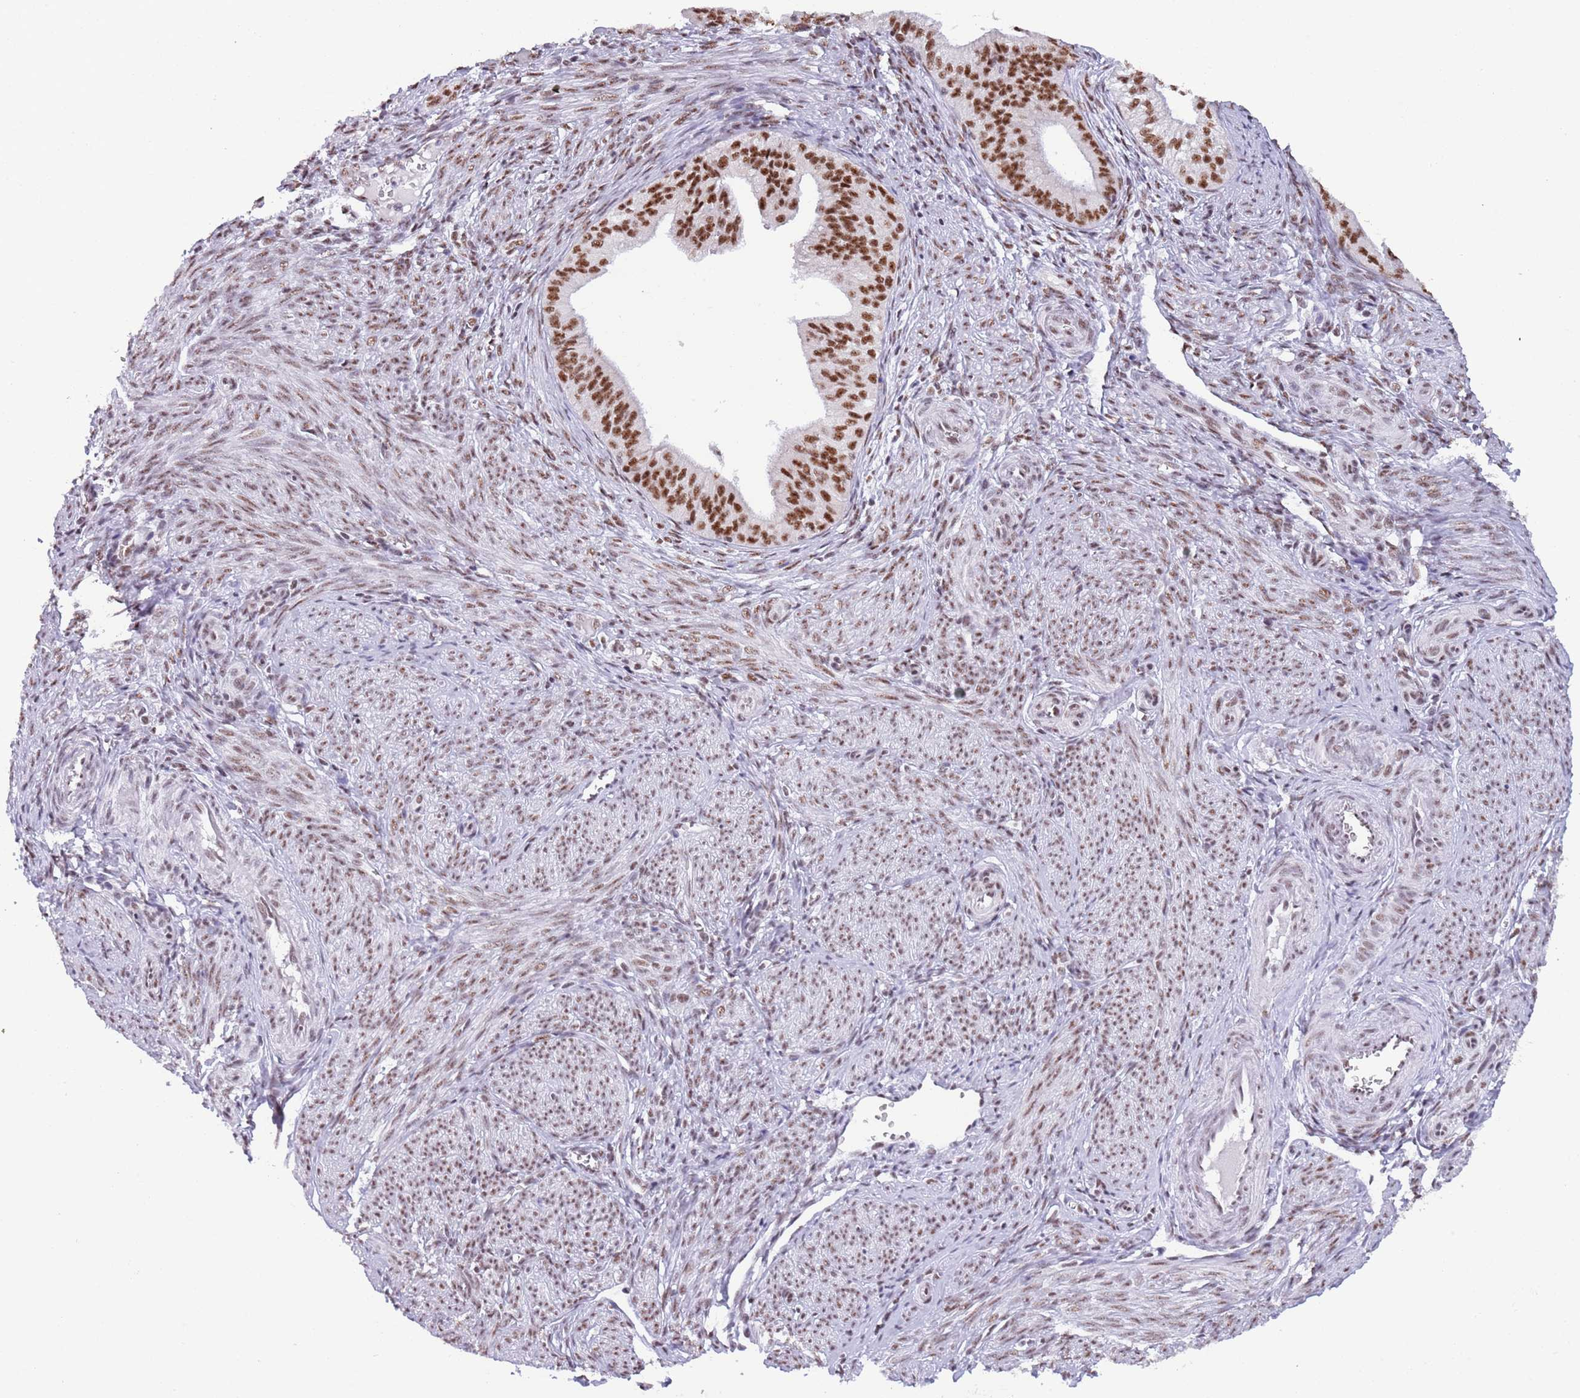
{"staining": {"intensity": "strong", "quantity": ">75%", "location": "nuclear"}, "tissue": "endometrial cancer", "cell_type": "Tumor cells", "image_type": "cancer", "snomed": [{"axis": "morphology", "description": "Adenocarcinoma, NOS"}, {"axis": "topography", "description": "Endometrium"}], "caption": "This is an image of immunohistochemistry staining of endometrial cancer (adenocarcinoma), which shows strong positivity in the nuclear of tumor cells.", "gene": "SF3A2", "patient": {"sex": "female", "age": 50}}